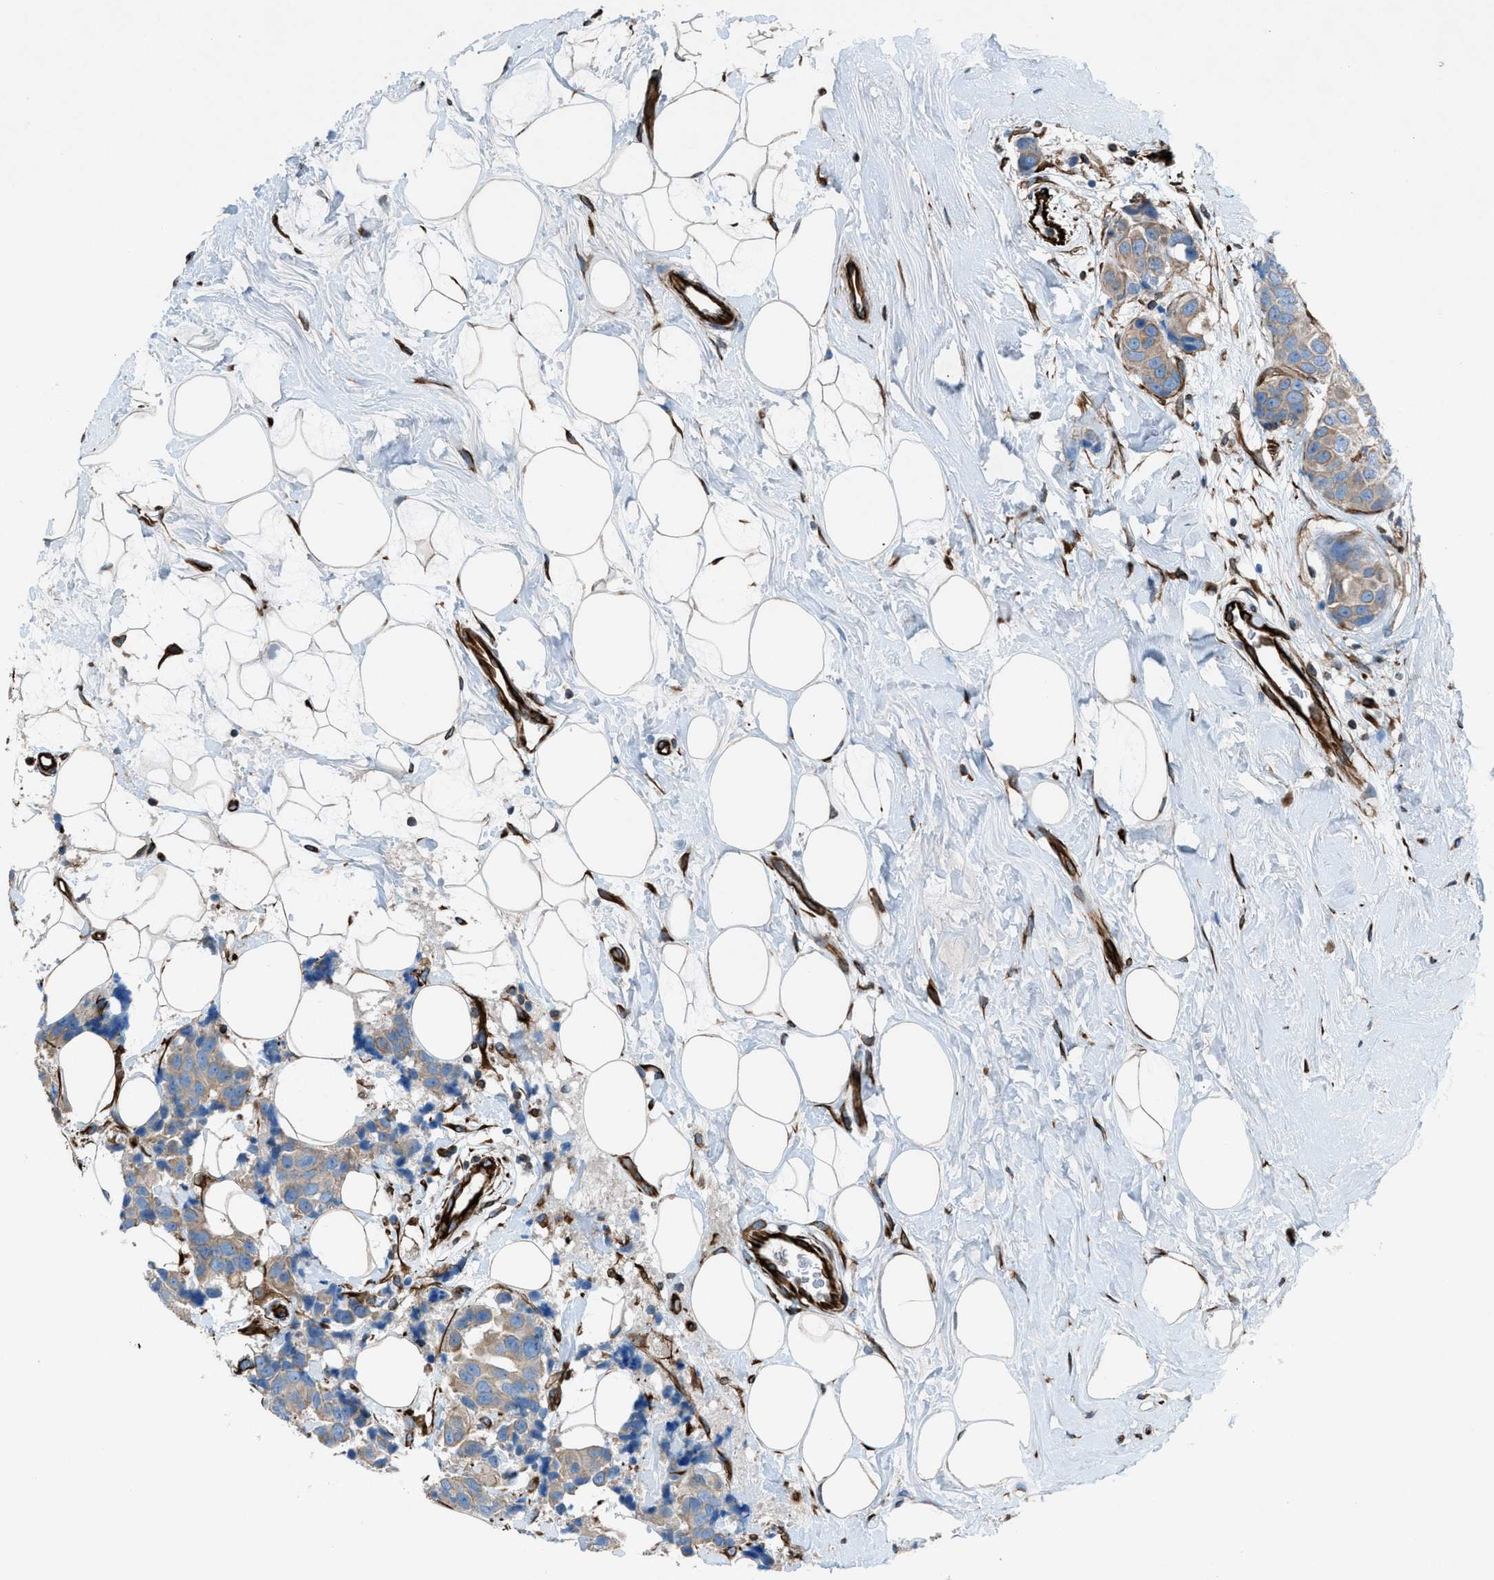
{"staining": {"intensity": "weak", "quantity": ">75%", "location": "cytoplasmic/membranous"}, "tissue": "breast cancer", "cell_type": "Tumor cells", "image_type": "cancer", "snomed": [{"axis": "morphology", "description": "Normal tissue, NOS"}, {"axis": "morphology", "description": "Duct carcinoma"}, {"axis": "topography", "description": "Breast"}], "caption": "IHC (DAB (3,3'-diaminobenzidine)) staining of invasive ductal carcinoma (breast) exhibits weak cytoplasmic/membranous protein expression in approximately >75% of tumor cells.", "gene": "CABP7", "patient": {"sex": "female", "age": 39}}